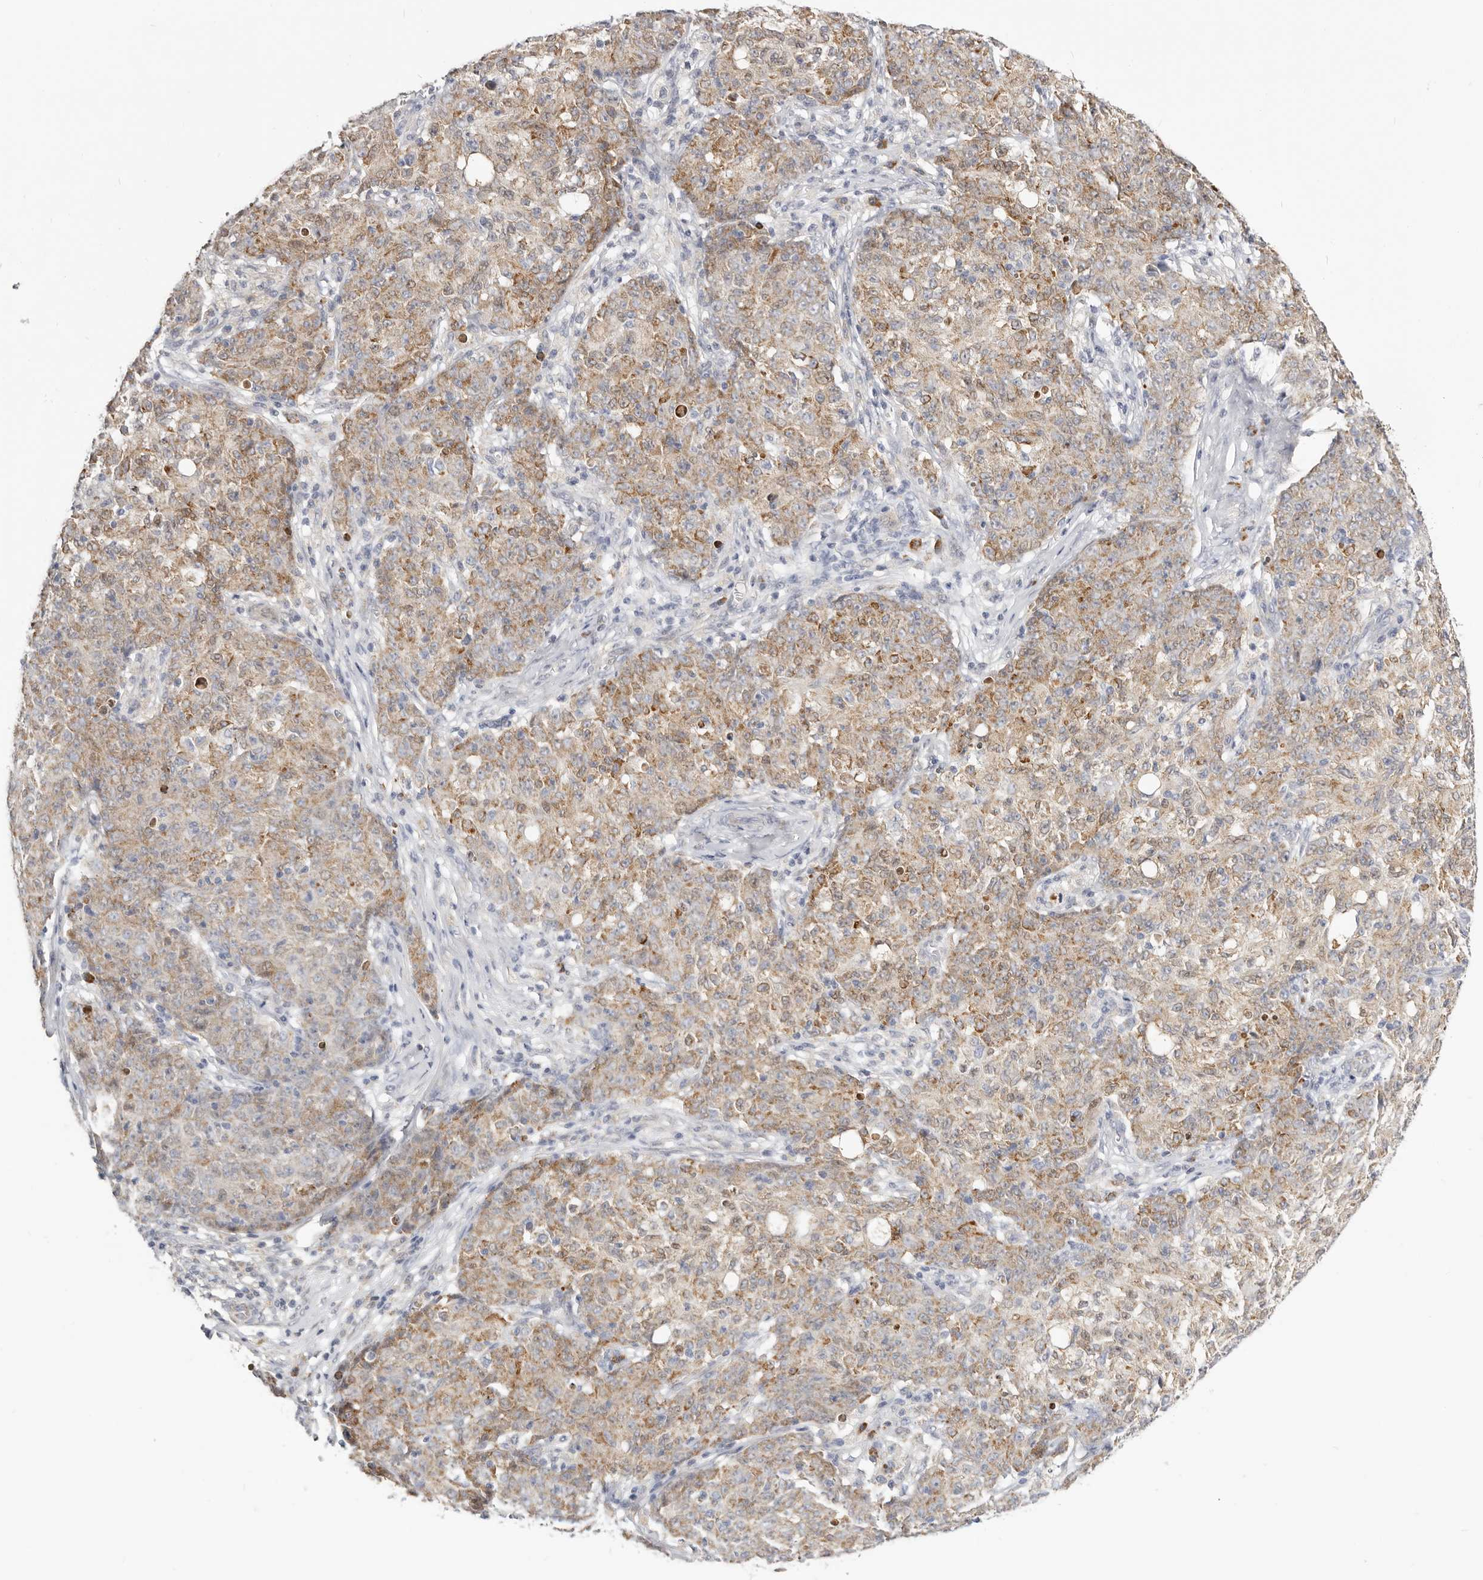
{"staining": {"intensity": "moderate", "quantity": "25%-75%", "location": "cytoplasmic/membranous"}, "tissue": "ovarian cancer", "cell_type": "Tumor cells", "image_type": "cancer", "snomed": [{"axis": "morphology", "description": "Carcinoma, endometroid"}, {"axis": "topography", "description": "Ovary"}], "caption": "A histopathology image showing moderate cytoplasmic/membranous staining in approximately 25%-75% of tumor cells in ovarian endometroid carcinoma, as visualized by brown immunohistochemical staining.", "gene": "IL32", "patient": {"sex": "female", "age": 42}}